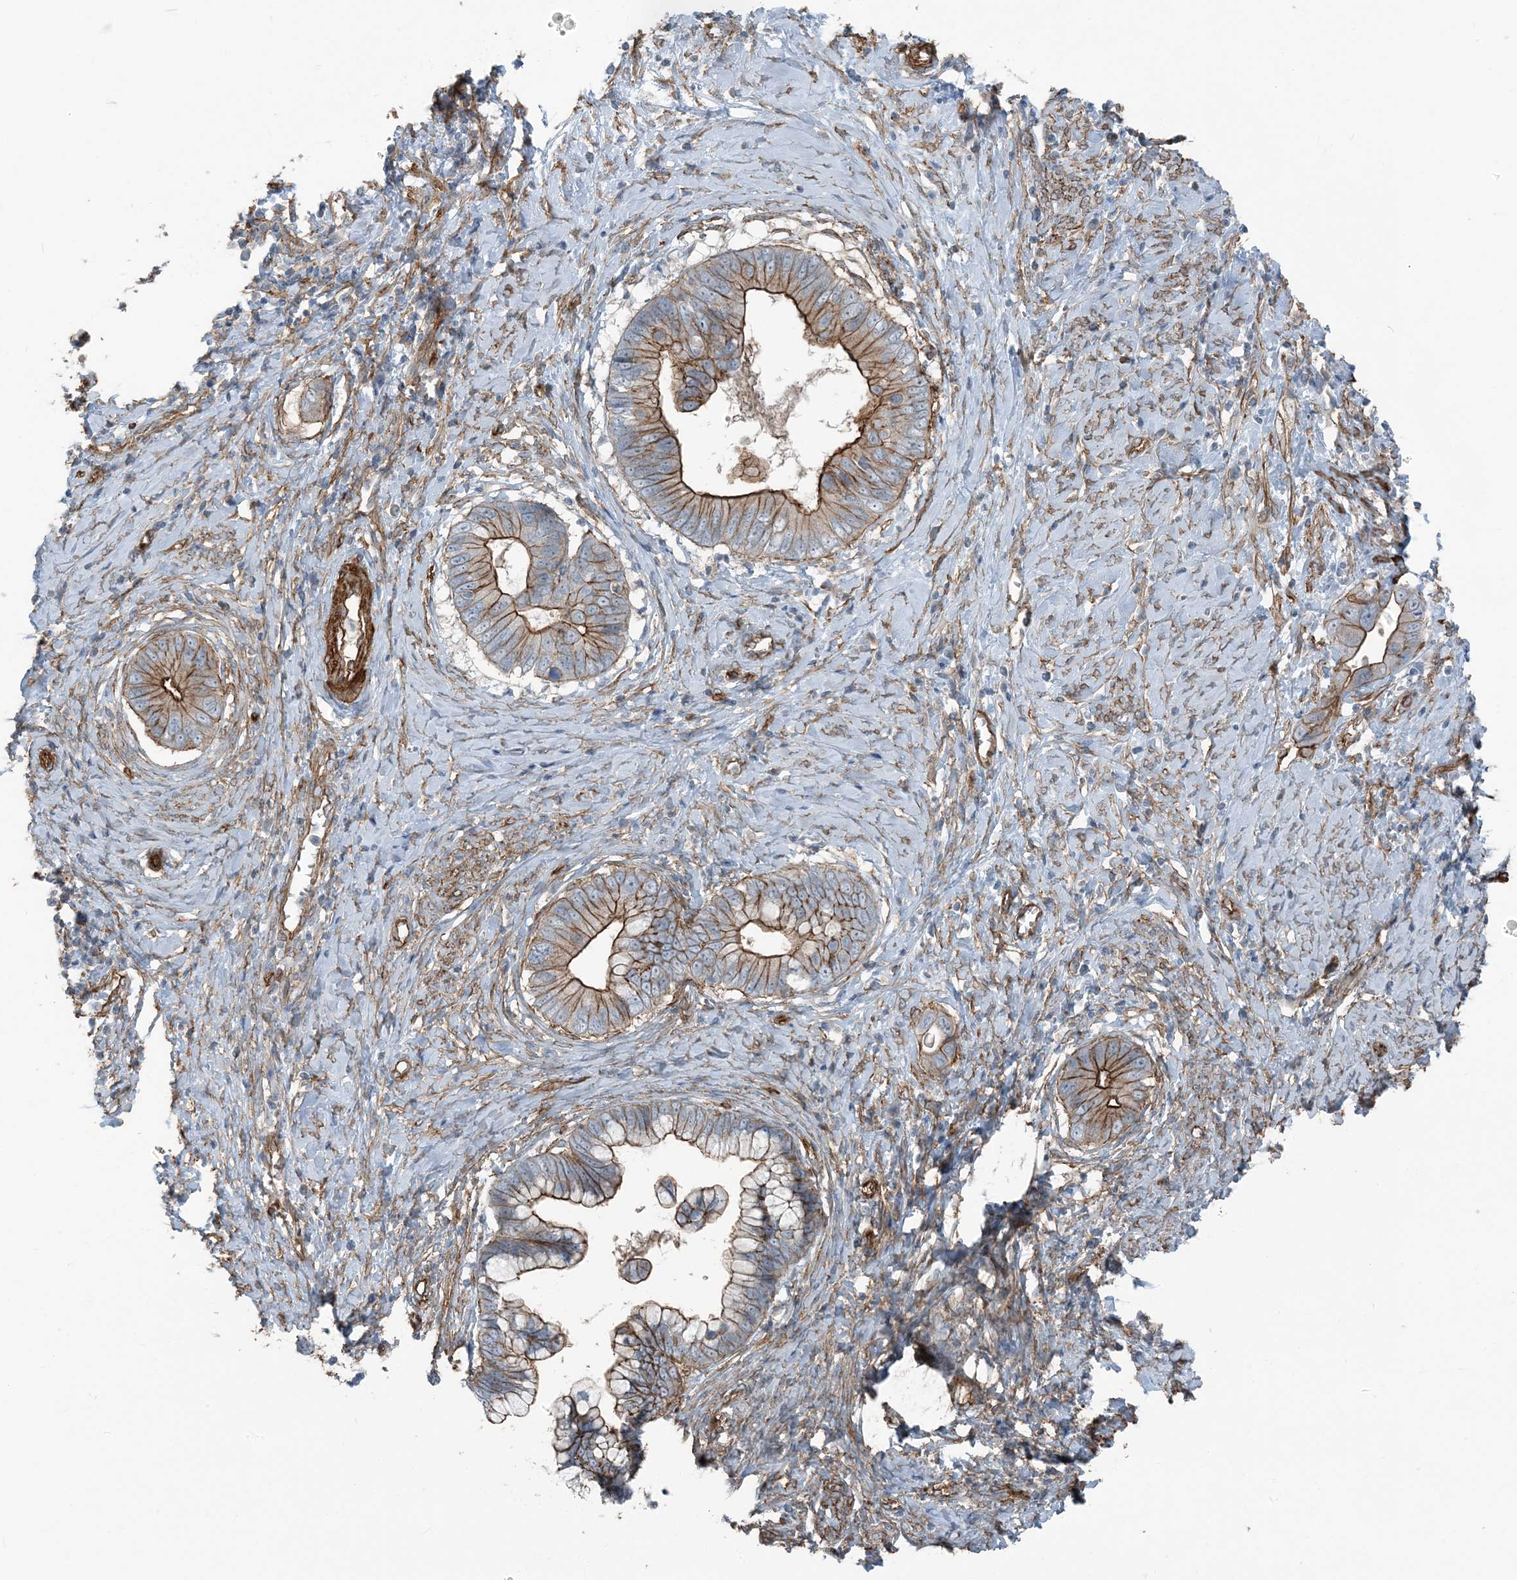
{"staining": {"intensity": "strong", "quantity": ">75%", "location": "cytoplasmic/membranous"}, "tissue": "cervical cancer", "cell_type": "Tumor cells", "image_type": "cancer", "snomed": [{"axis": "morphology", "description": "Adenocarcinoma, NOS"}, {"axis": "topography", "description": "Cervix"}], "caption": "Immunohistochemistry (IHC) (DAB (3,3'-diaminobenzidine)) staining of cervical cancer (adenocarcinoma) demonstrates strong cytoplasmic/membranous protein expression in about >75% of tumor cells. Ihc stains the protein in brown and the nuclei are stained blue.", "gene": "ZFP90", "patient": {"sex": "female", "age": 44}}